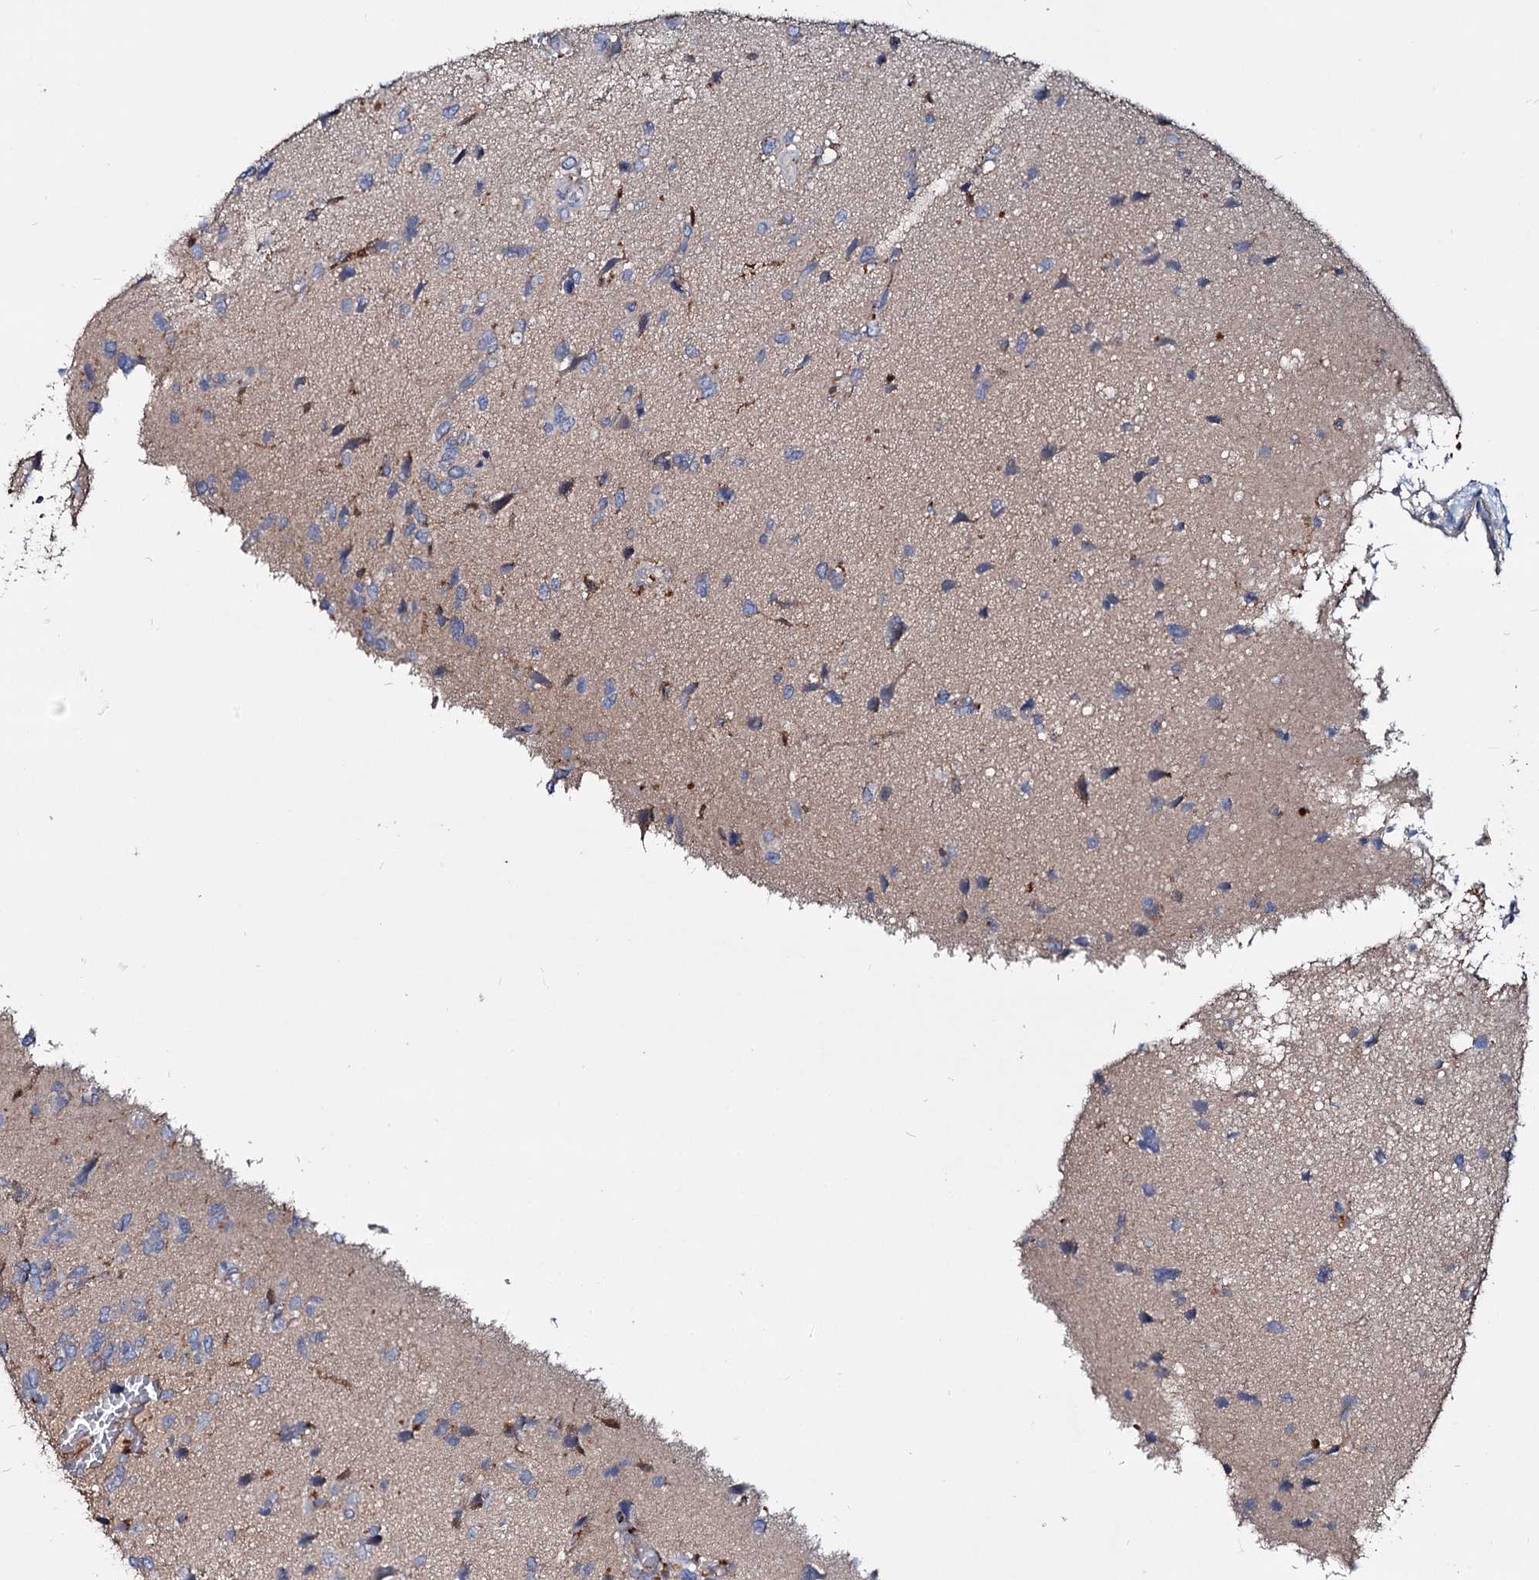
{"staining": {"intensity": "moderate", "quantity": "<25%", "location": "cytoplasmic/membranous"}, "tissue": "glioma", "cell_type": "Tumor cells", "image_type": "cancer", "snomed": [{"axis": "morphology", "description": "Glioma, malignant, High grade"}, {"axis": "topography", "description": "Brain"}], "caption": "Protein staining of glioma tissue reveals moderate cytoplasmic/membranous positivity in approximately <25% of tumor cells.", "gene": "ACY3", "patient": {"sex": "female", "age": 59}}